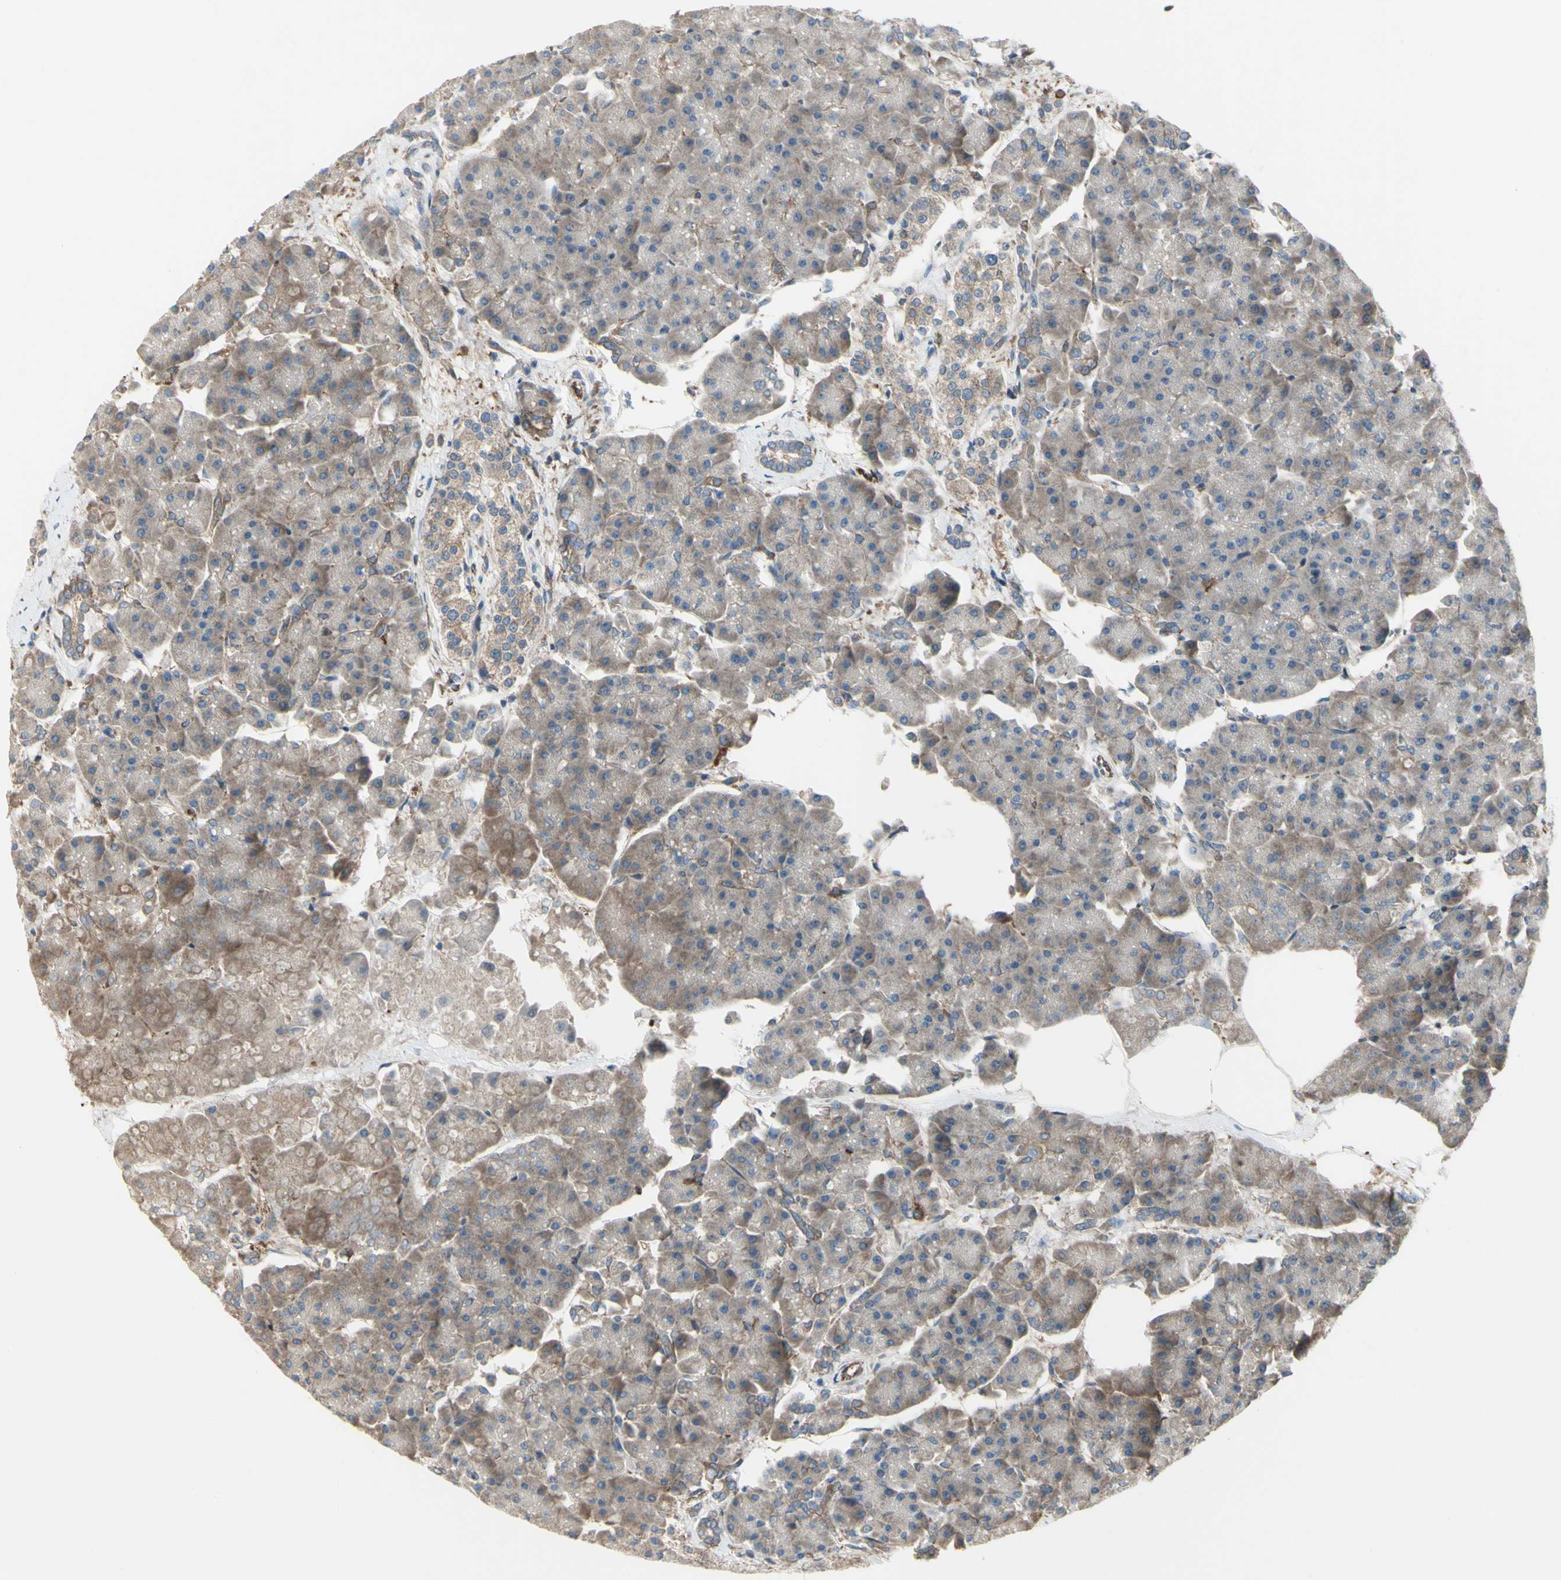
{"staining": {"intensity": "moderate", "quantity": "25%-75%", "location": "cytoplasmic/membranous"}, "tissue": "pancreas", "cell_type": "Exocrine glandular cells", "image_type": "normal", "snomed": [{"axis": "morphology", "description": "Normal tissue, NOS"}, {"axis": "topography", "description": "Pancreas"}], "caption": "Pancreas stained for a protein (brown) shows moderate cytoplasmic/membranous positive positivity in approximately 25%-75% of exocrine glandular cells.", "gene": "IGSF9B", "patient": {"sex": "female", "age": 70}}